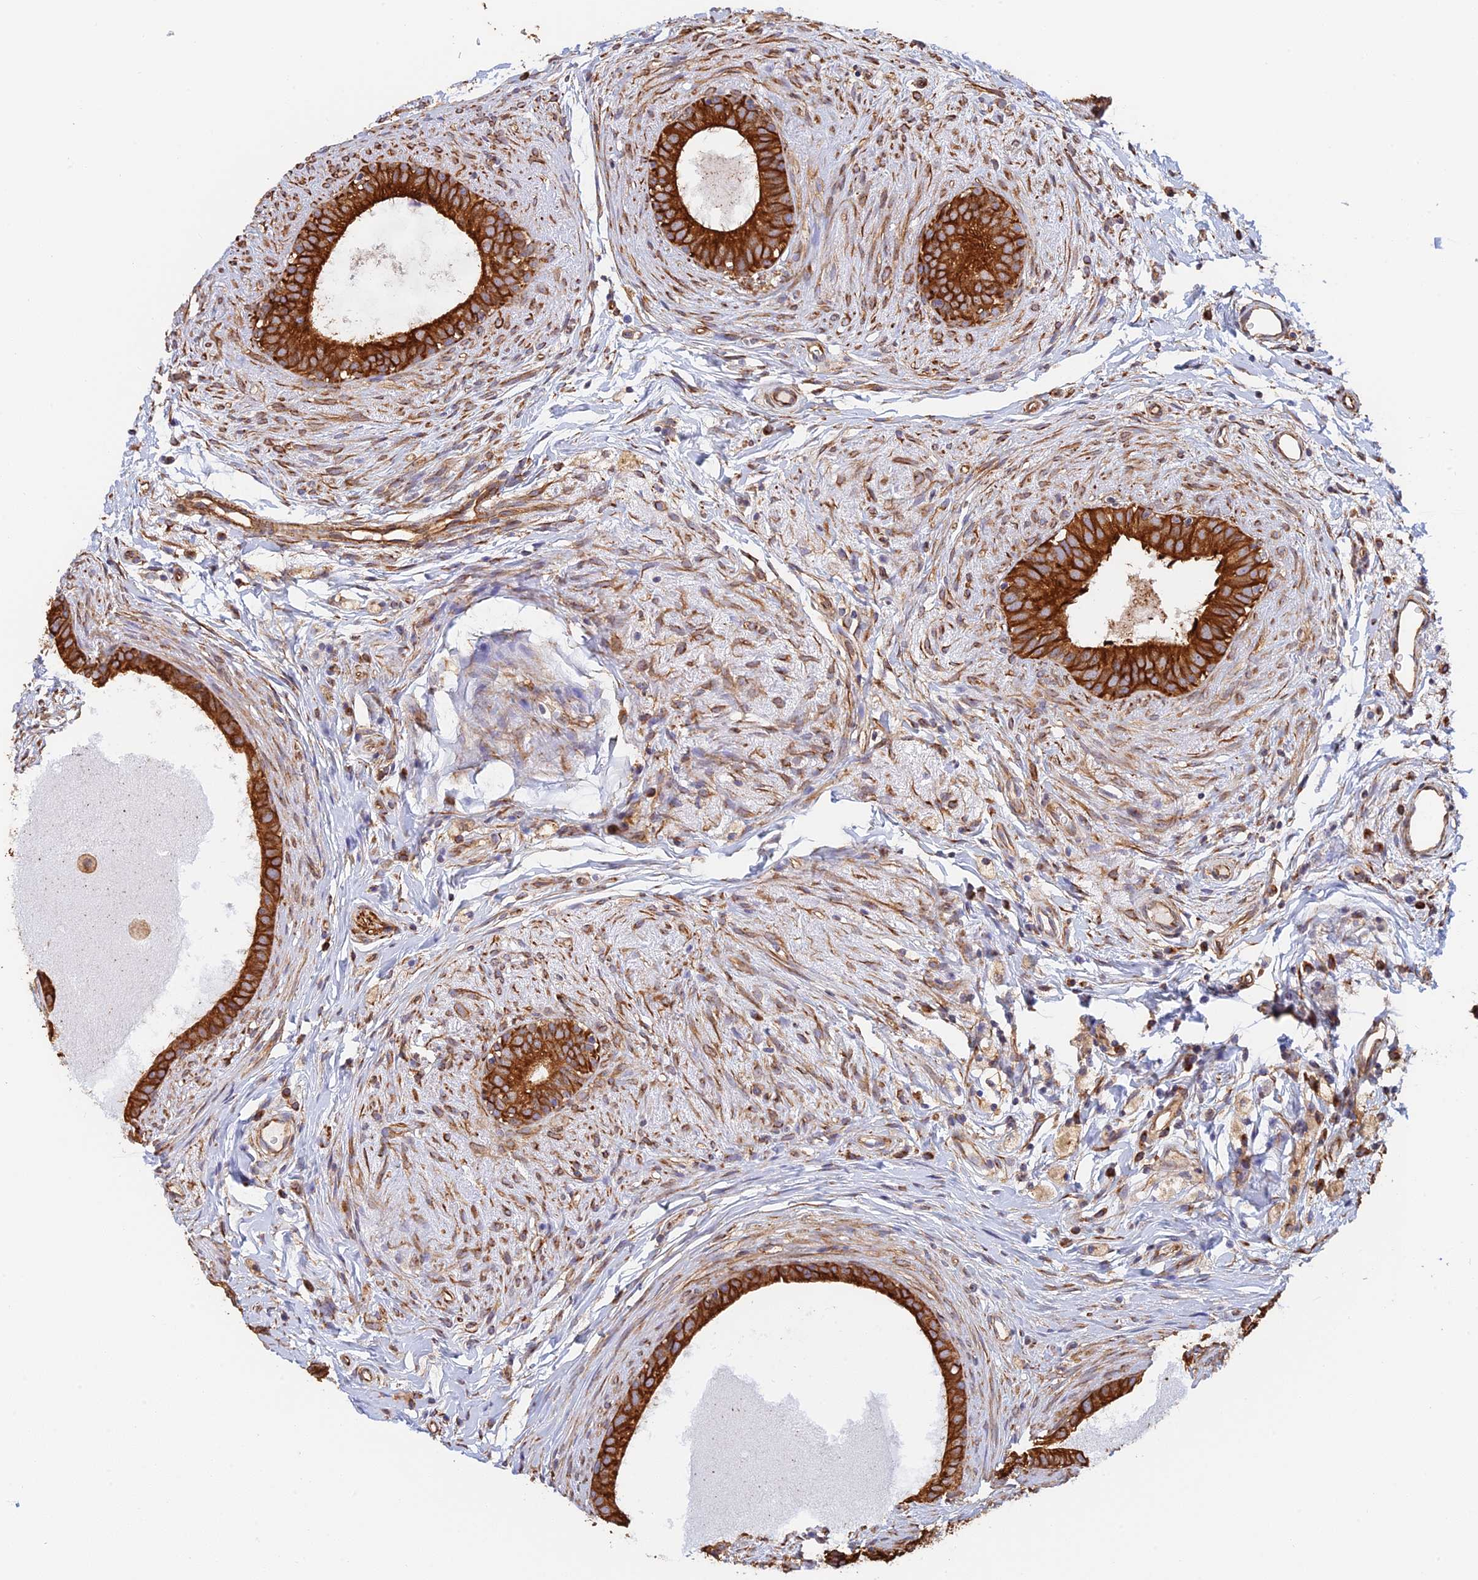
{"staining": {"intensity": "strong", "quantity": ">75%", "location": "cytoplasmic/membranous"}, "tissue": "epididymis", "cell_type": "Glandular cells", "image_type": "normal", "snomed": [{"axis": "morphology", "description": "Normal tissue, NOS"}, {"axis": "topography", "description": "Epididymis"}], "caption": "Glandular cells show high levels of strong cytoplasmic/membranous expression in approximately >75% of cells in normal human epididymis. The protein of interest is shown in brown color, while the nuclei are stained blue.", "gene": "WBP11", "patient": {"sex": "male", "age": 80}}